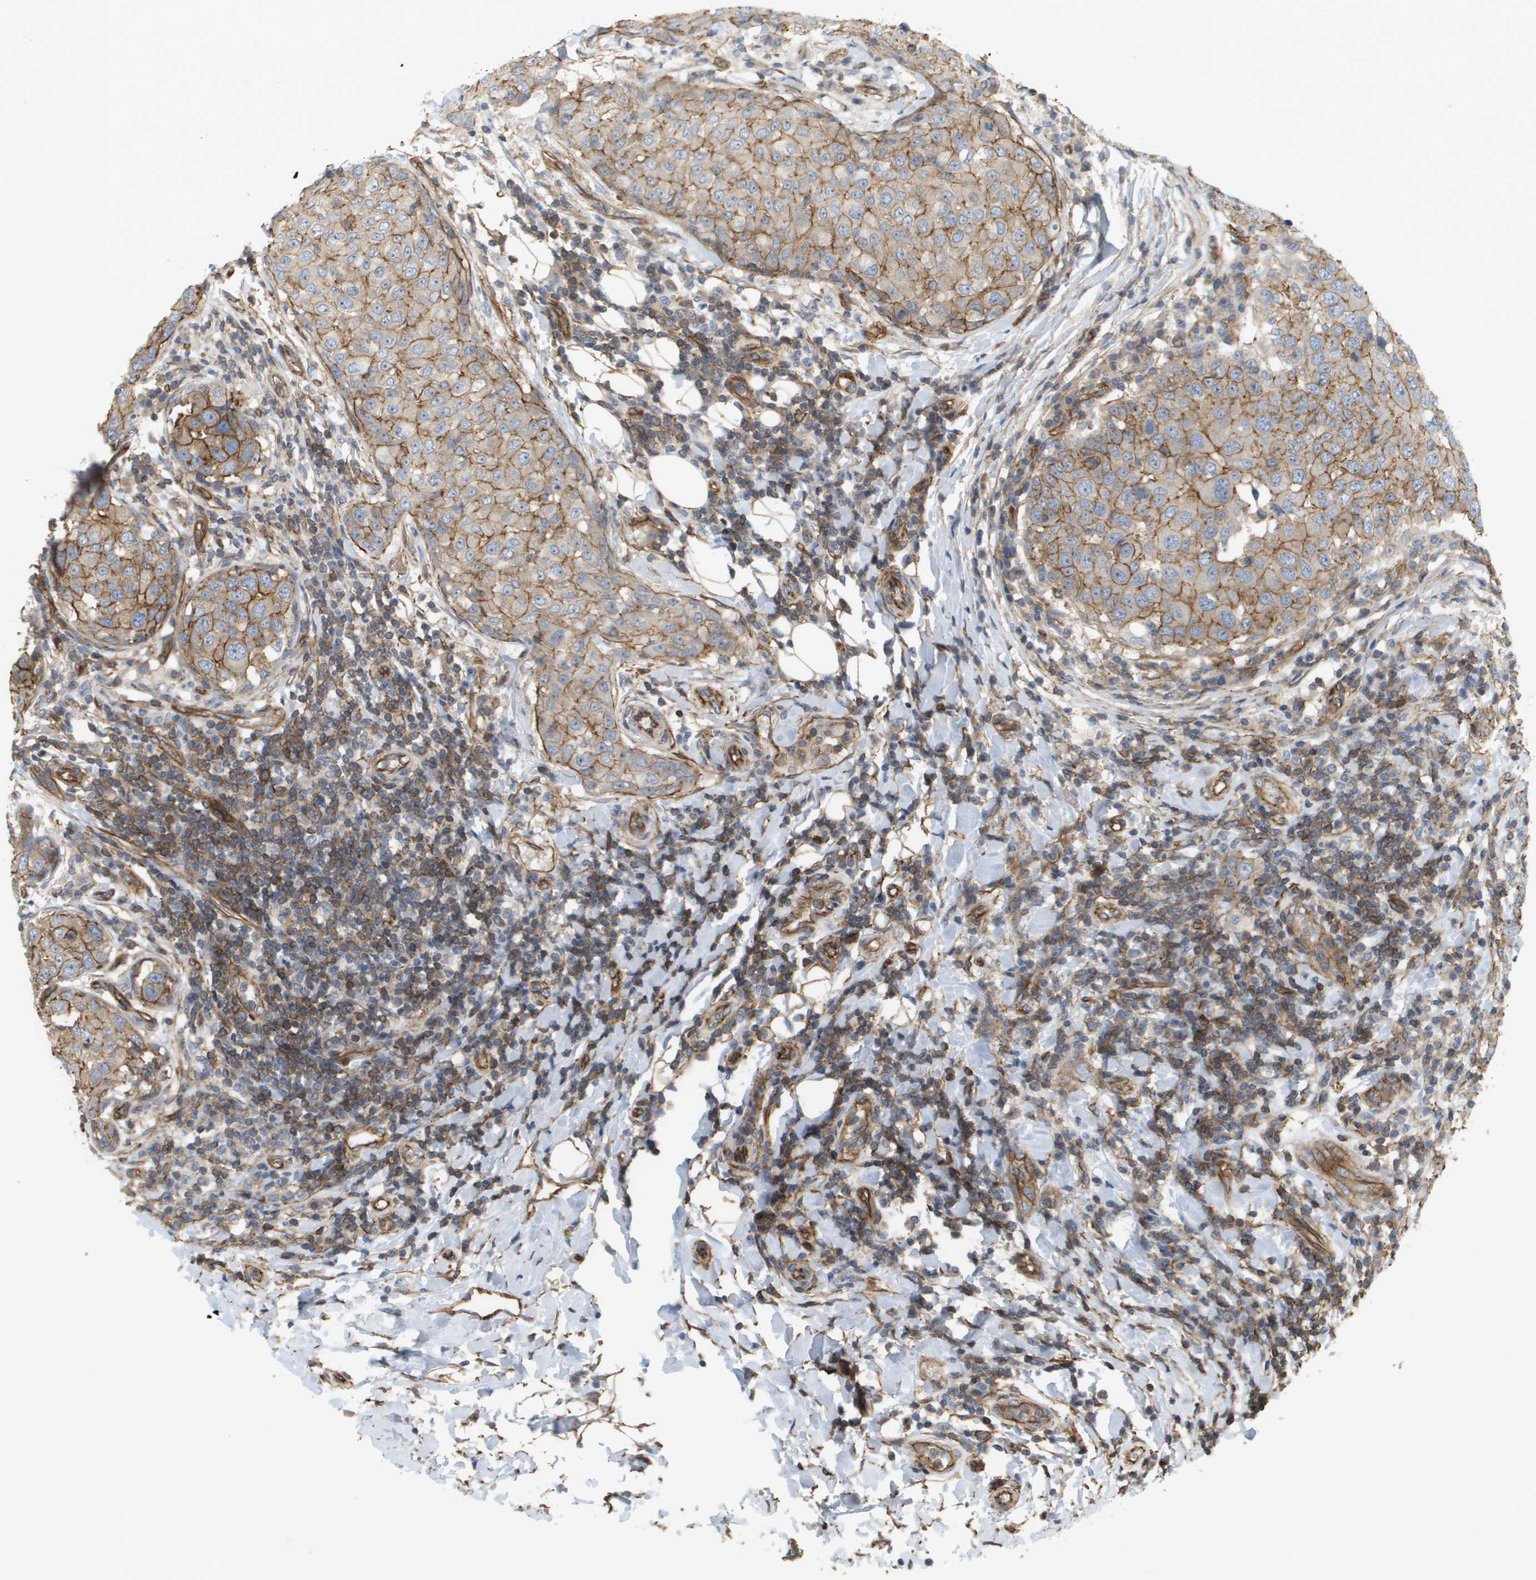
{"staining": {"intensity": "moderate", "quantity": ">75%", "location": "cytoplasmic/membranous"}, "tissue": "breast cancer", "cell_type": "Tumor cells", "image_type": "cancer", "snomed": [{"axis": "morphology", "description": "Duct carcinoma"}, {"axis": "topography", "description": "Breast"}], "caption": "High-magnification brightfield microscopy of breast cancer stained with DAB (3,3'-diaminobenzidine) (brown) and counterstained with hematoxylin (blue). tumor cells exhibit moderate cytoplasmic/membranous staining is seen in about>75% of cells. (Brightfield microscopy of DAB IHC at high magnification).", "gene": "SGMS2", "patient": {"sex": "female", "age": 27}}